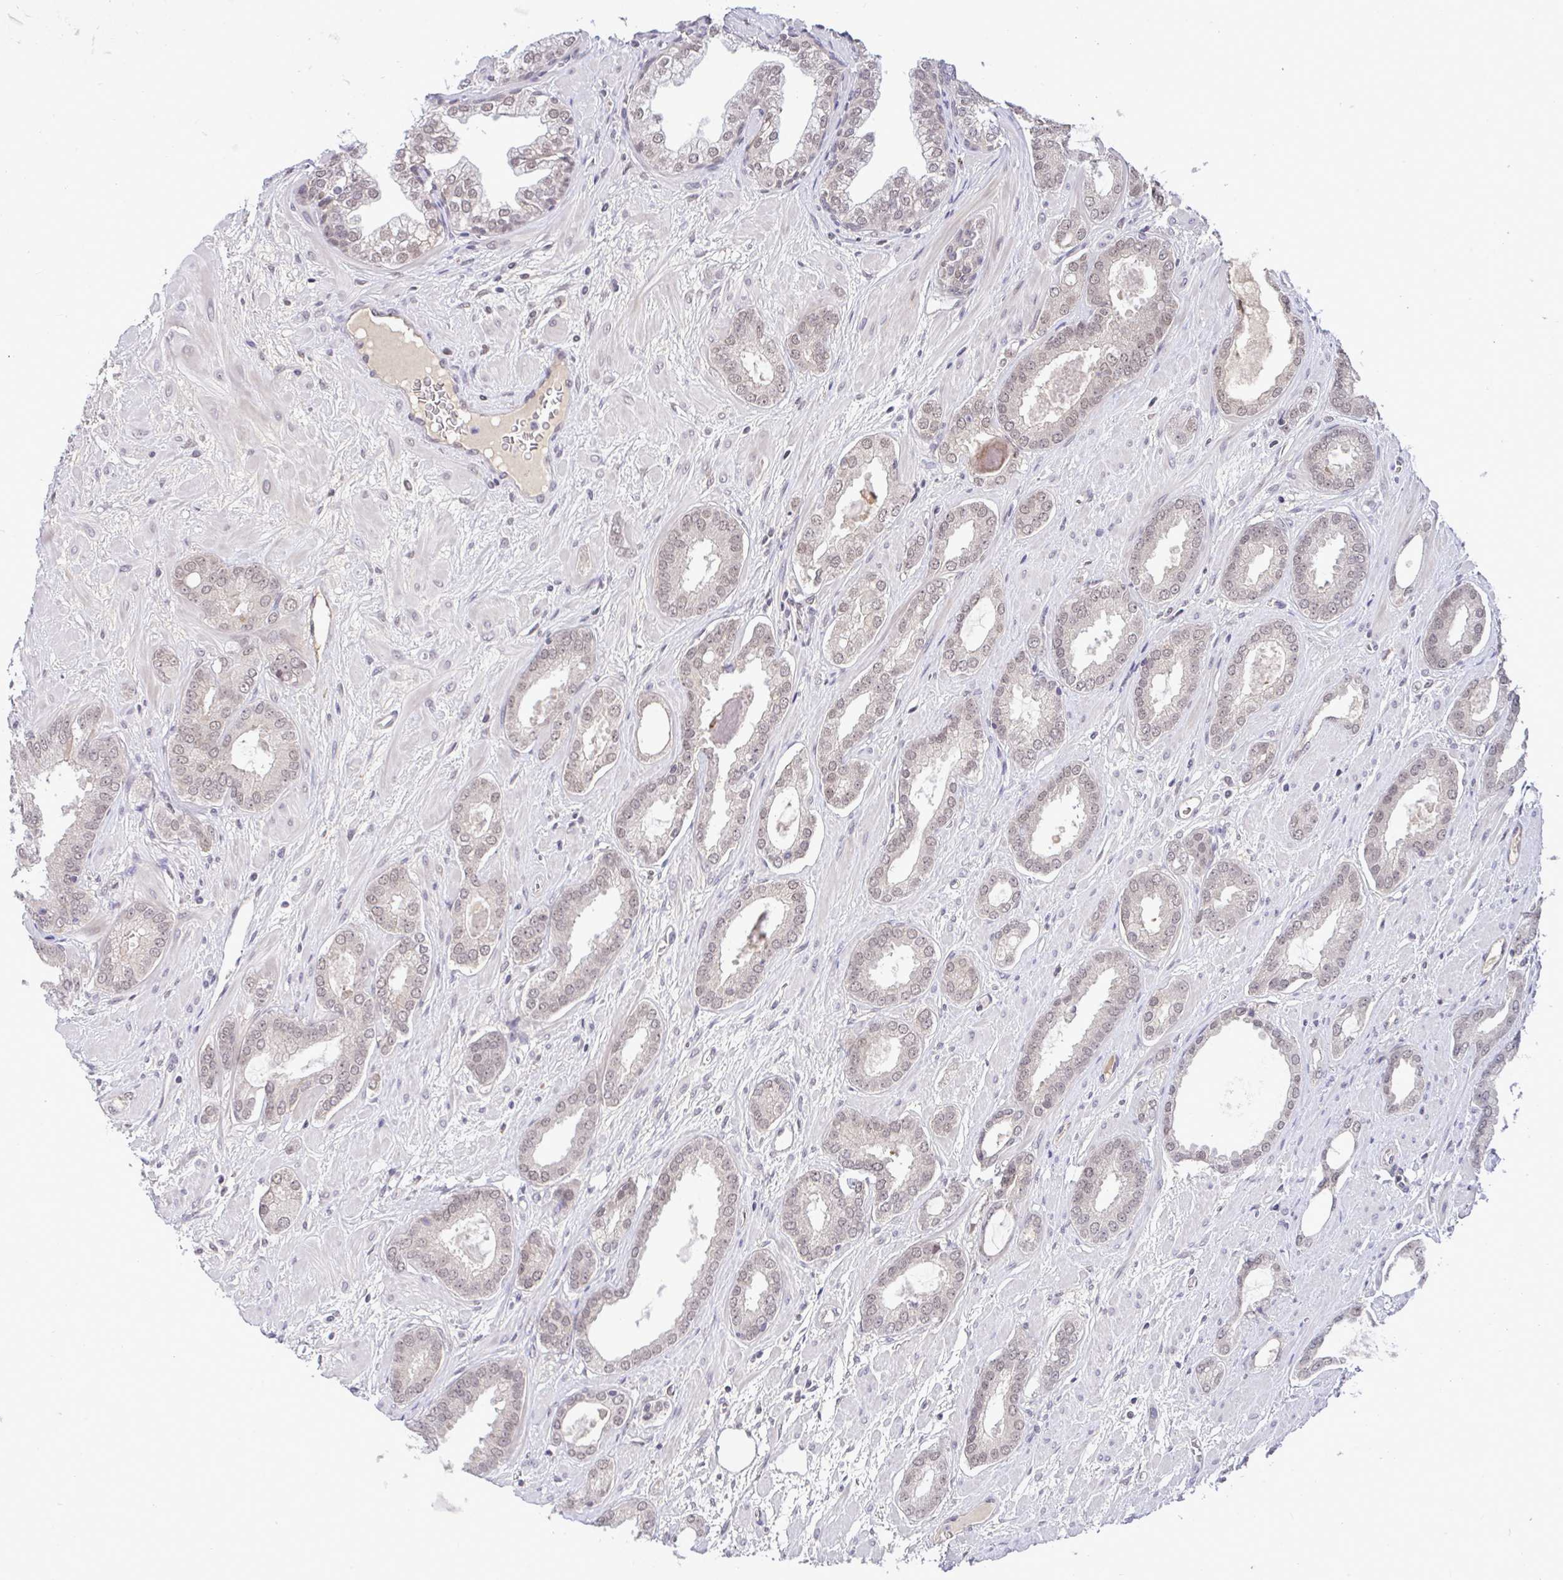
{"staining": {"intensity": "weak", "quantity": ">75%", "location": "nuclear"}, "tissue": "prostate cancer", "cell_type": "Tumor cells", "image_type": "cancer", "snomed": [{"axis": "morphology", "description": "Adenocarcinoma, High grade"}, {"axis": "topography", "description": "Prostate"}], "caption": "Protein staining shows weak nuclear expression in approximately >75% of tumor cells in prostate cancer. The staining was performed using DAB to visualize the protein expression in brown, while the nuclei were stained in blue with hematoxylin (Magnification: 20x).", "gene": "C9orf64", "patient": {"sex": "male", "age": 58}}